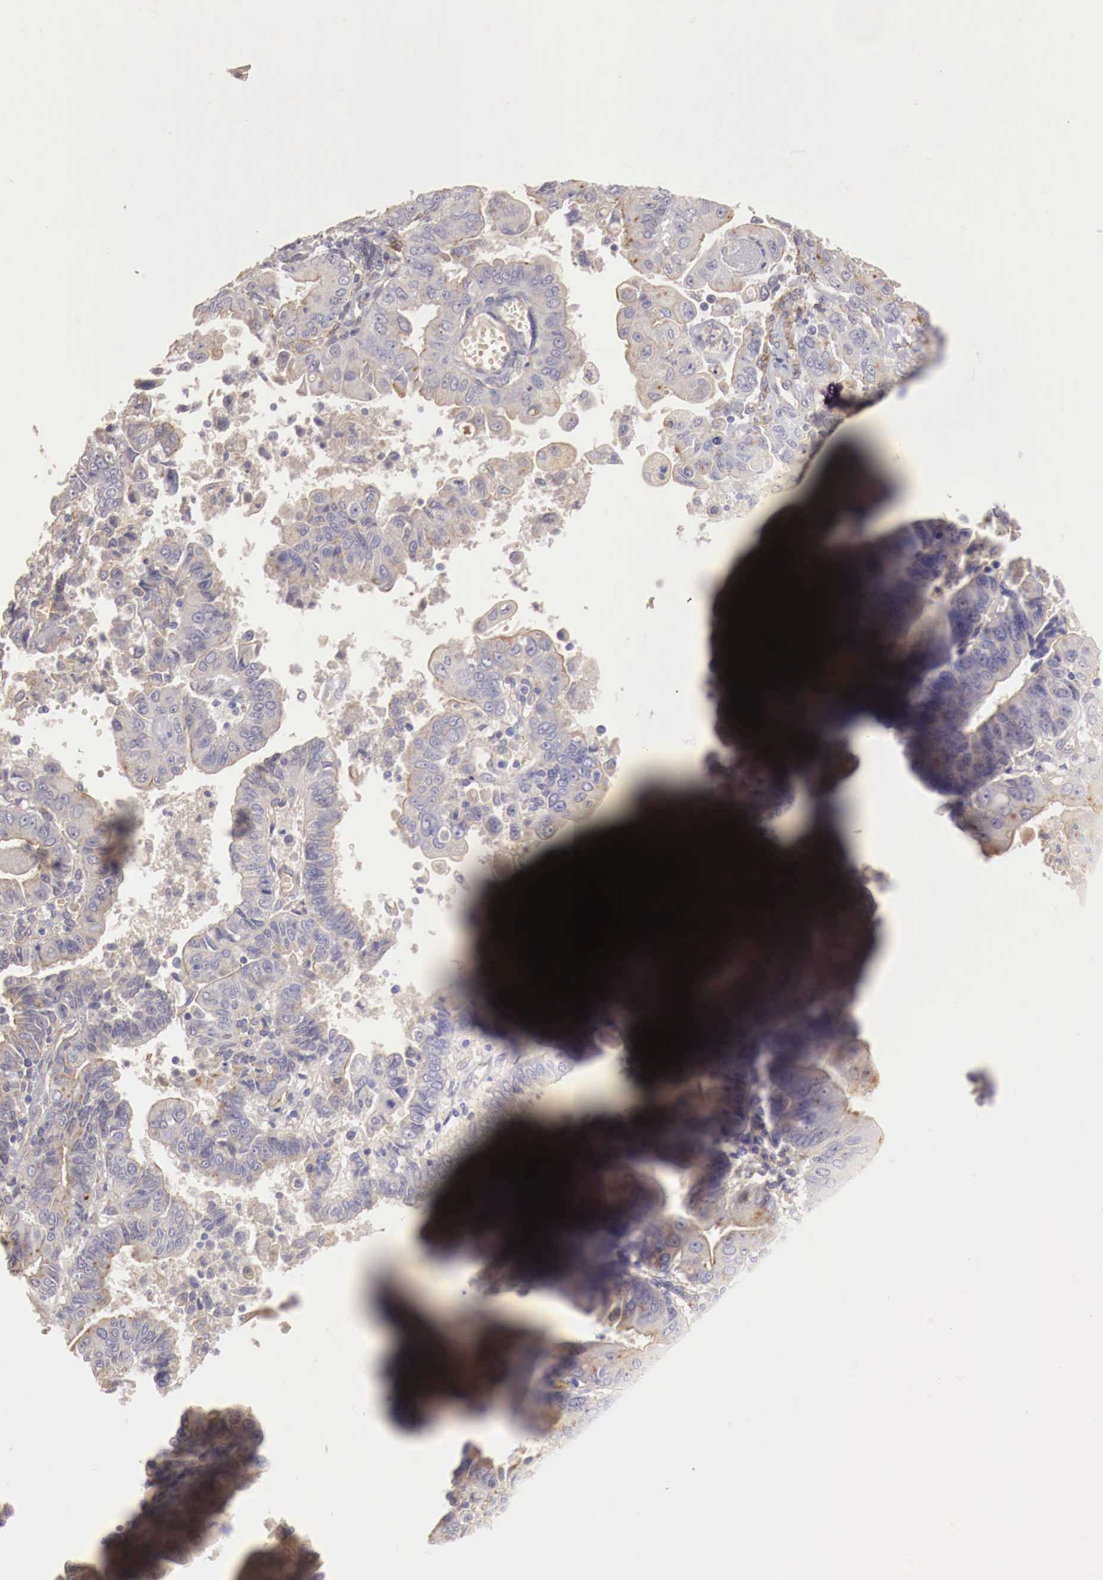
{"staining": {"intensity": "weak", "quantity": "25%-75%", "location": "cytoplasmic/membranous"}, "tissue": "endometrial cancer", "cell_type": "Tumor cells", "image_type": "cancer", "snomed": [{"axis": "morphology", "description": "Adenocarcinoma, NOS"}, {"axis": "topography", "description": "Endometrium"}], "caption": "DAB (3,3'-diaminobenzidine) immunohistochemical staining of human endometrial adenocarcinoma reveals weak cytoplasmic/membranous protein expression in about 25%-75% of tumor cells.", "gene": "KLHDC7B", "patient": {"sex": "female", "age": 75}}